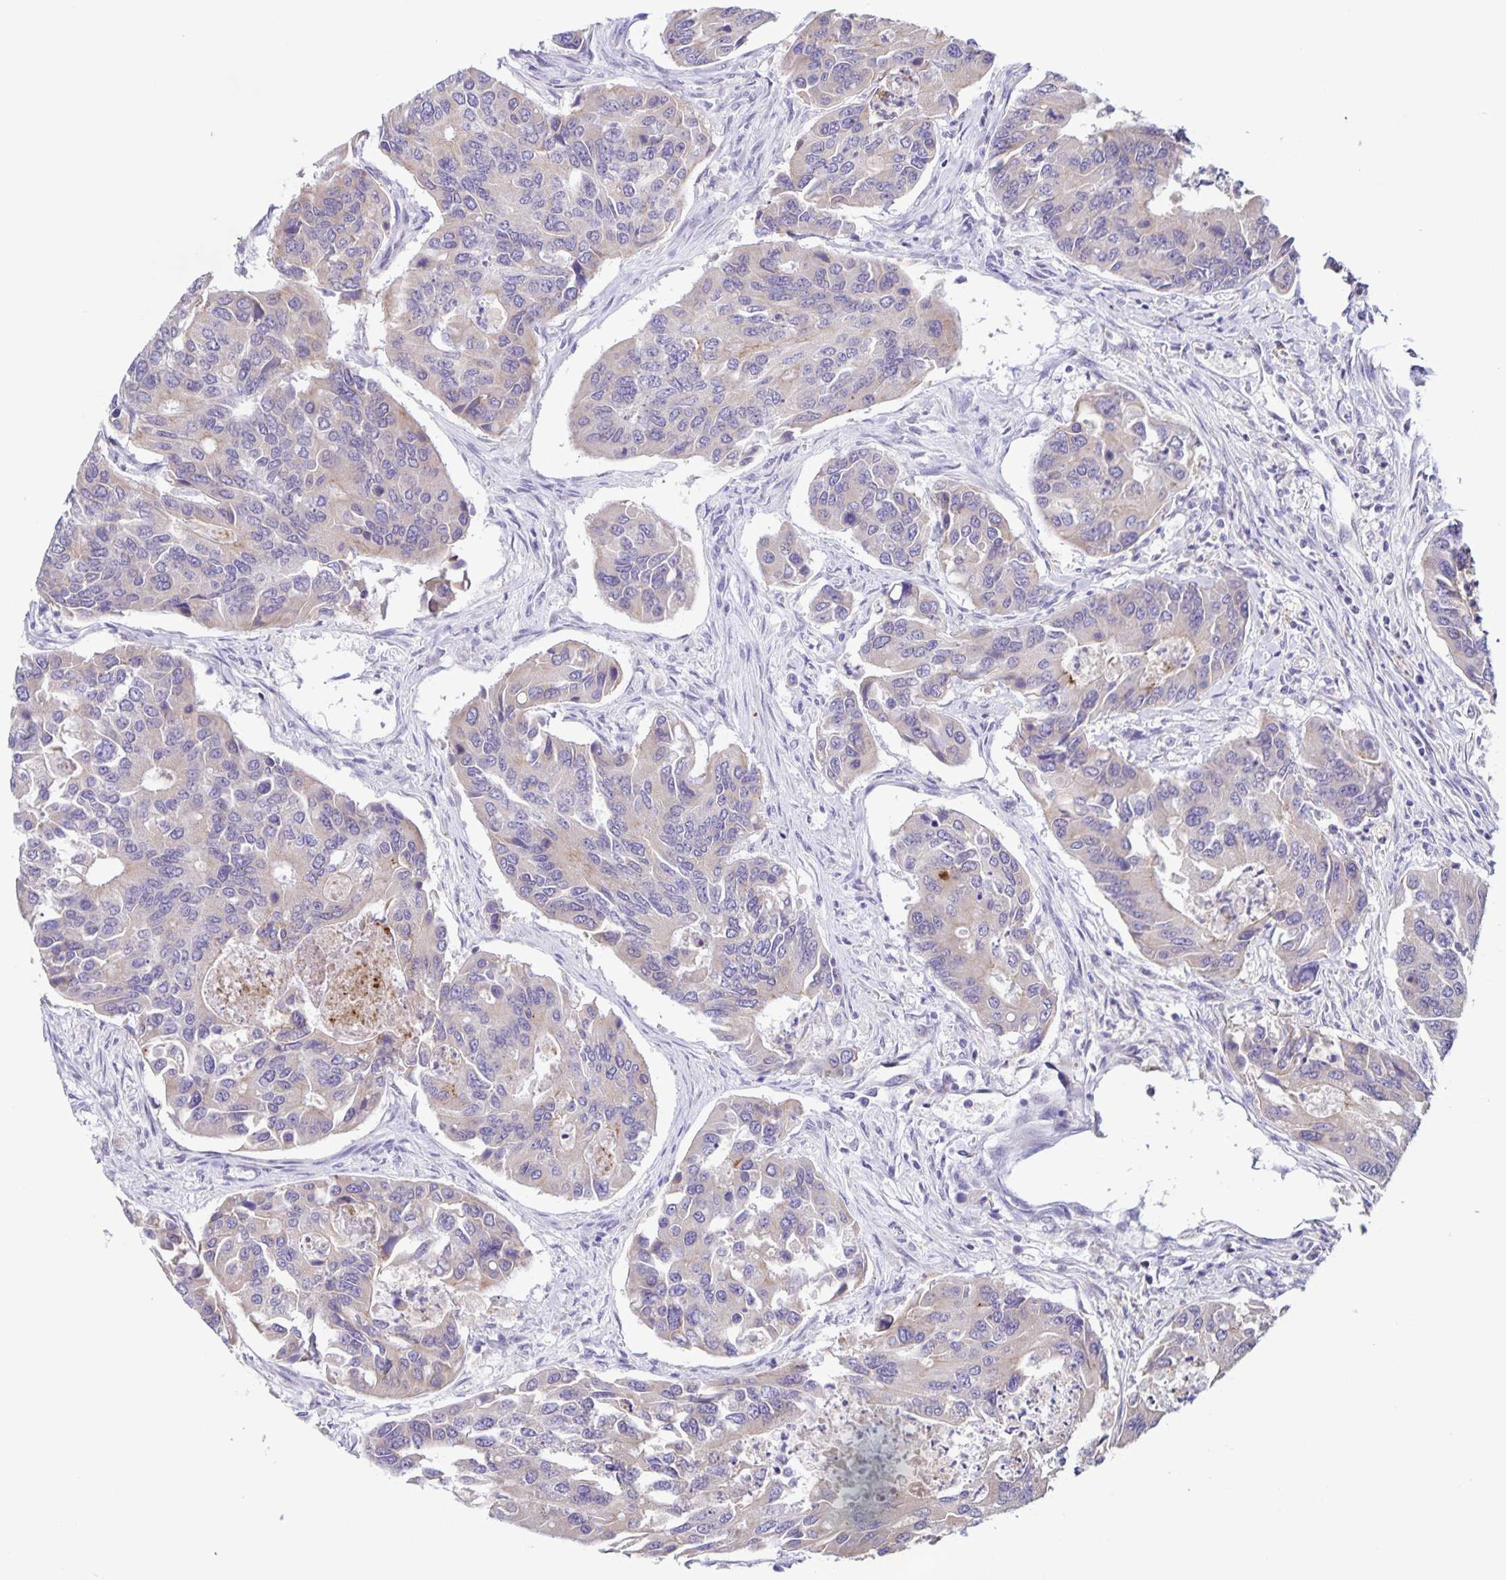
{"staining": {"intensity": "weak", "quantity": "<25%", "location": "cytoplasmic/membranous"}, "tissue": "colorectal cancer", "cell_type": "Tumor cells", "image_type": "cancer", "snomed": [{"axis": "morphology", "description": "Adenocarcinoma, NOS"}, {"axis": "topography", "description": "Colon"}], "caption": "High magnification brightfield microscopy of colorectal cancer (adenocarcinoma) stained with DAB (brown) and counterstained with hematoxylin (blue): tumor cells show no significant staining.", "gene": "STPG4", "patient": {"sex": "female", "age": 67}}